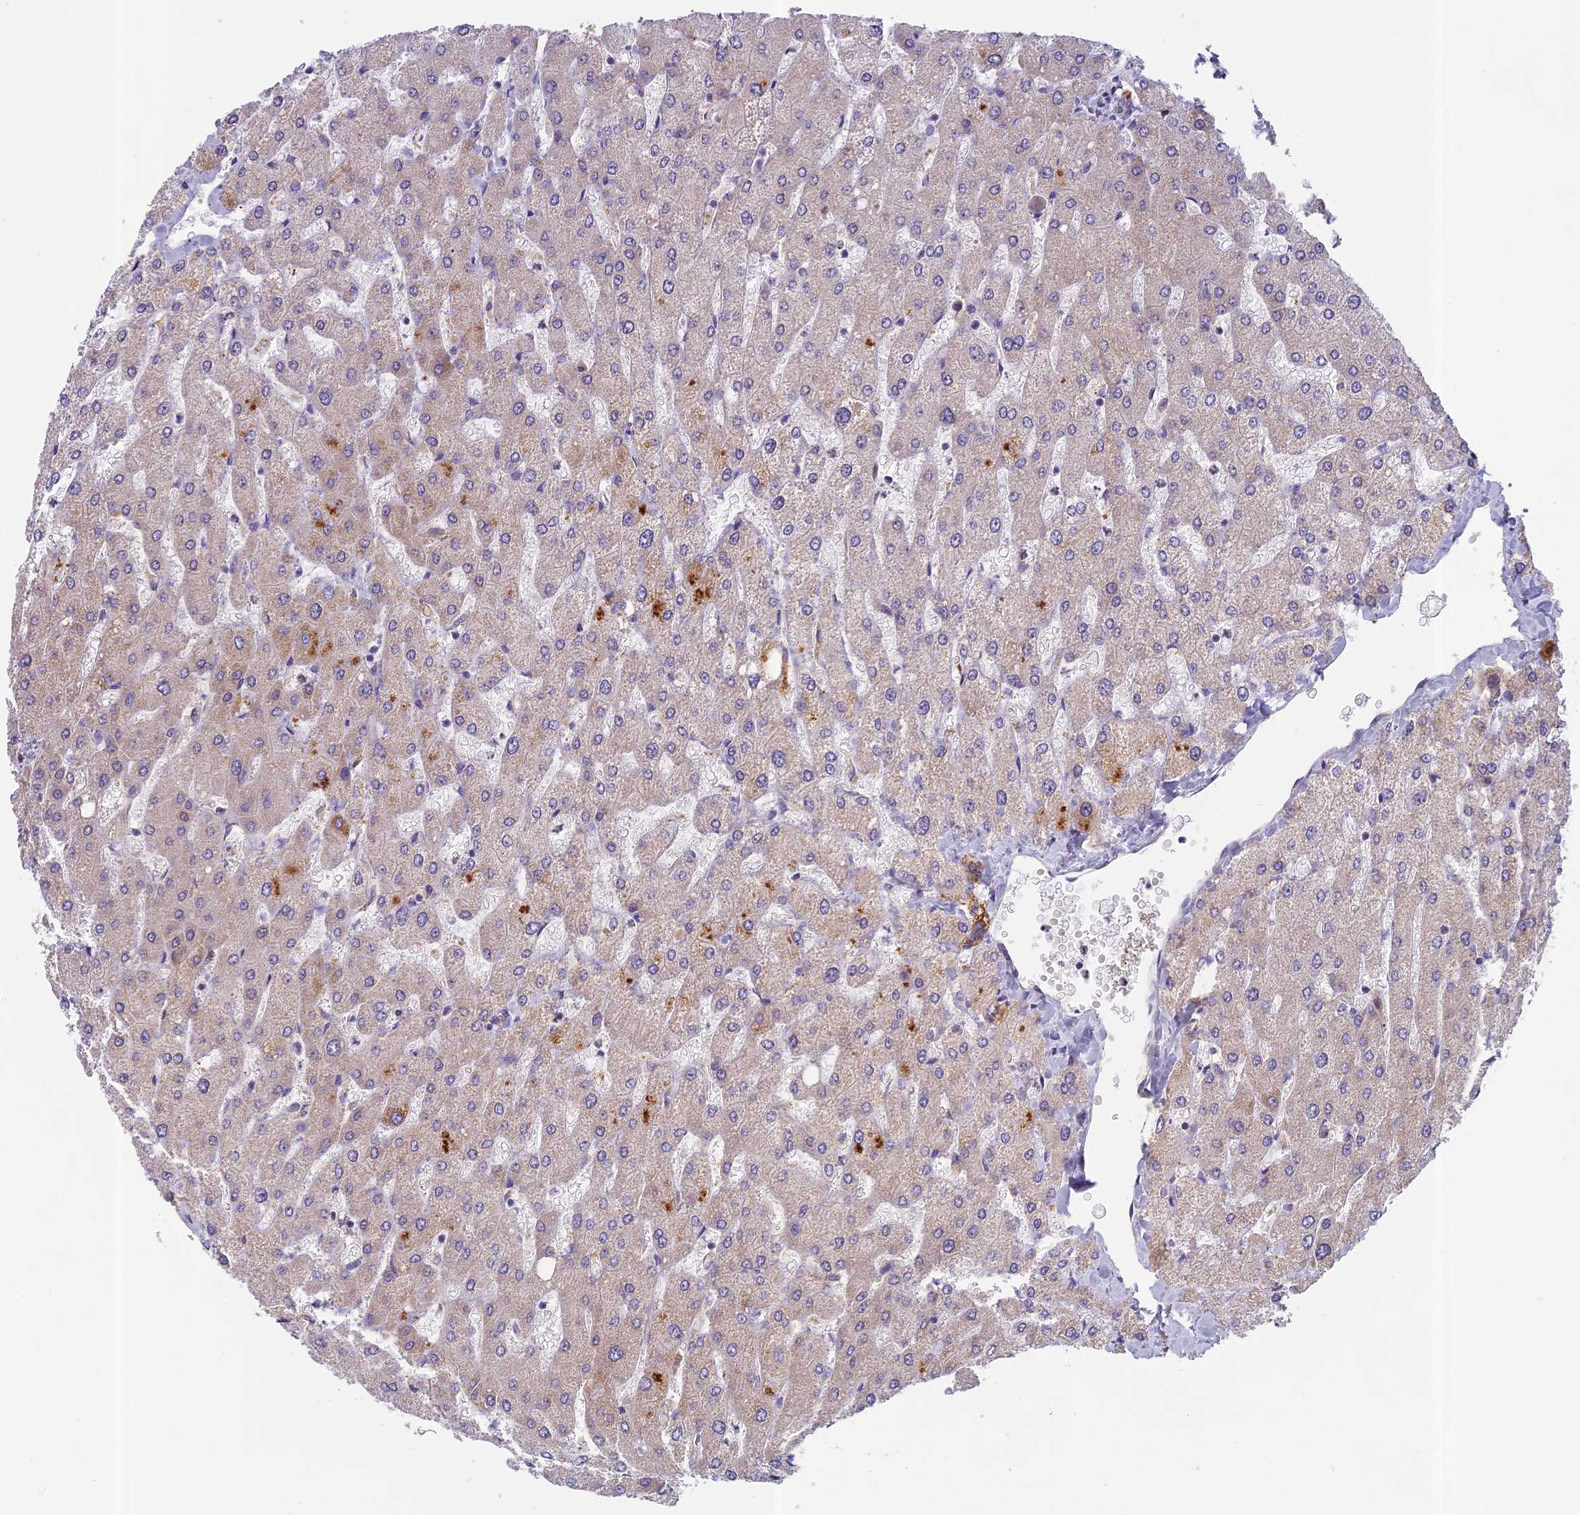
{"staining": {"intensity": "negative", "quantity": "none", "location": "none"}, "tissue": "liver", "cell_type": "Cholangiocytes", "image_type": "normal", "snomed": [{"axis": "morphology", "description": "Normal tissue, NOS"}, {"axis": "topography", "description": "Liver"}], "caption": "Immunohistochemistry micrograph of normal liver stained for a protein (brown), which shows no expression in cholangiocytes.", "gene": "SEMA7A", "patient": {"sex": "male", "age": 55}}